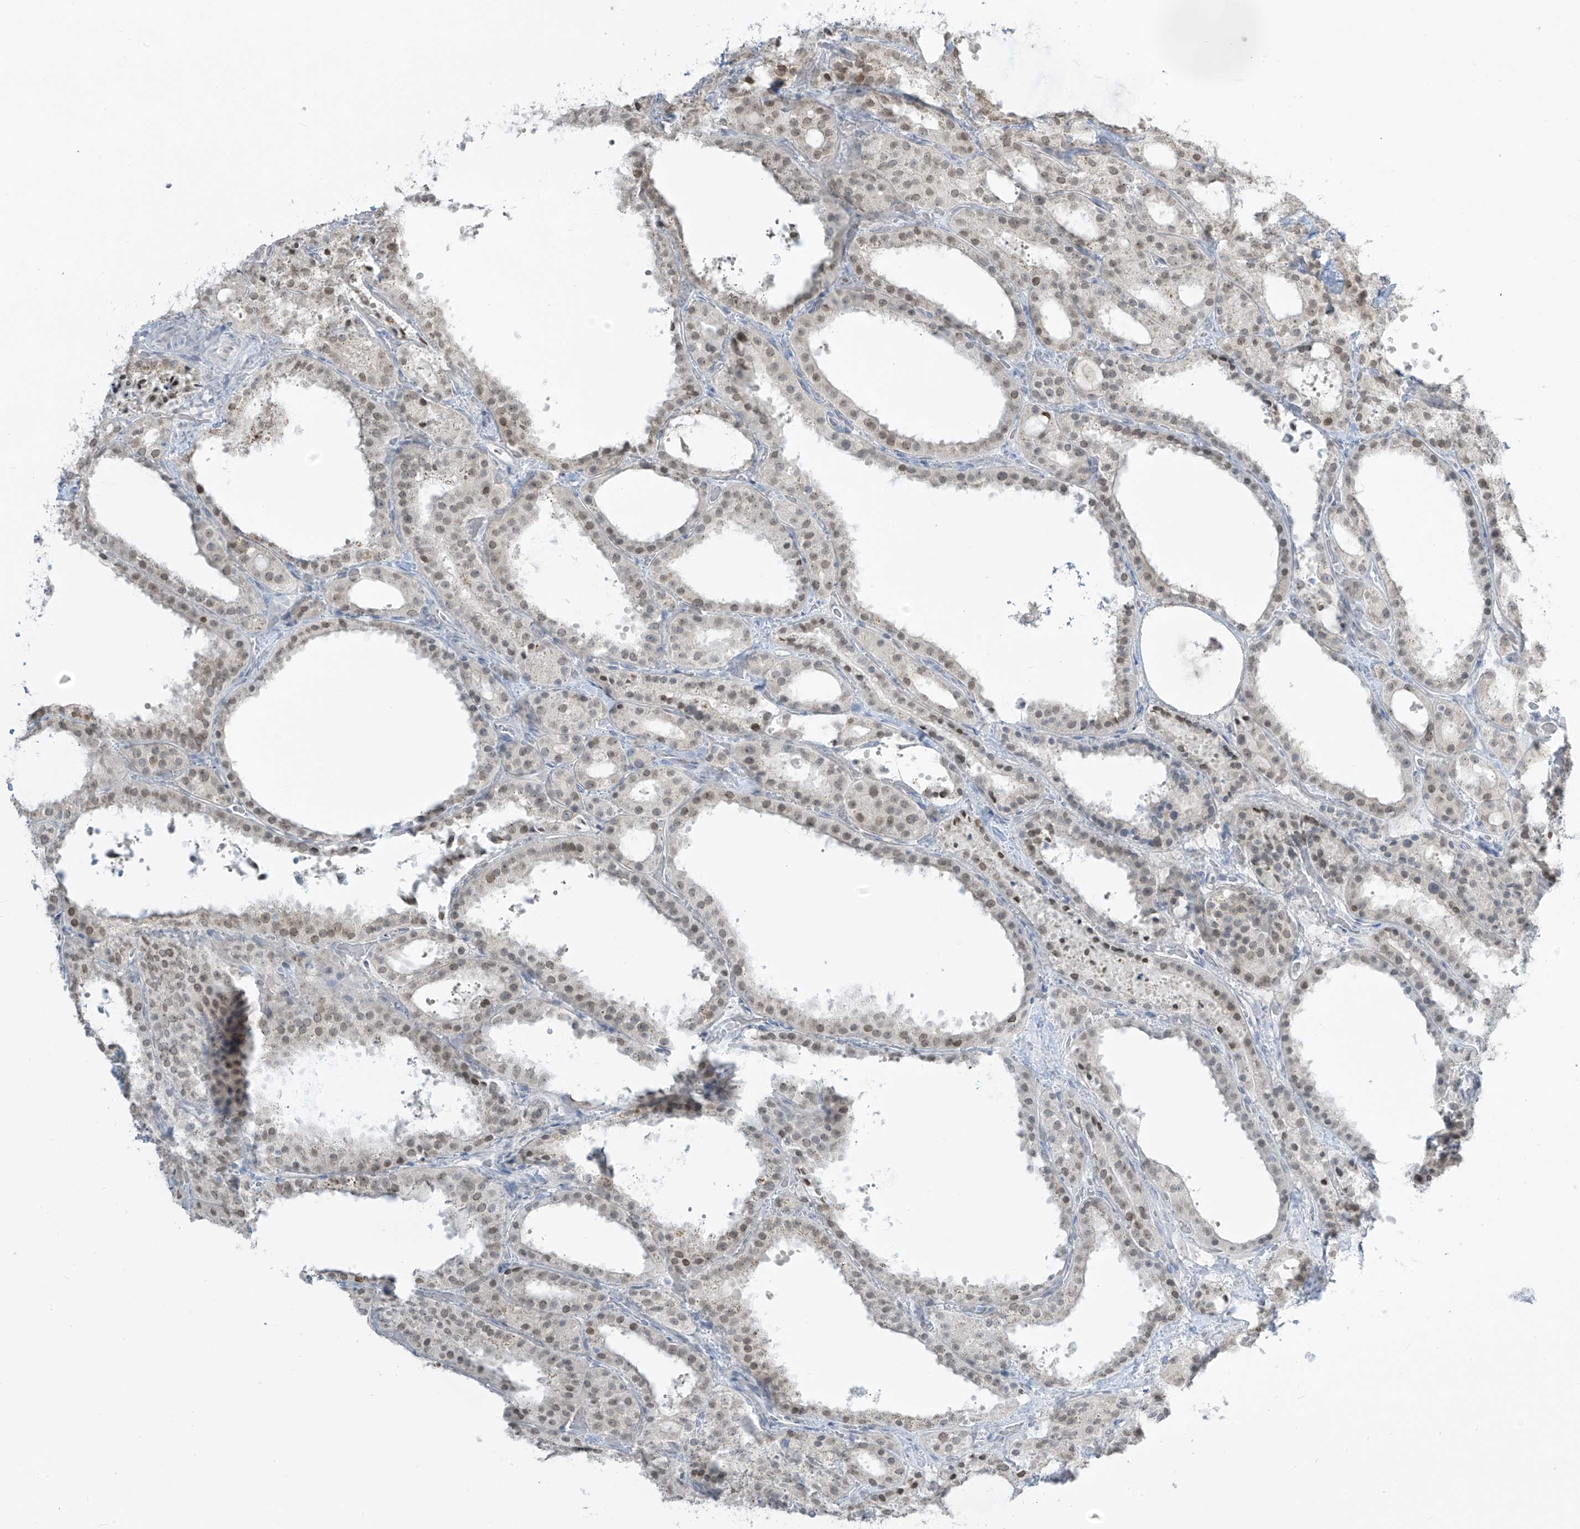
{"staining": {"intensity": "moderate", "quantity": ">75%", "location": "nuclear"}, "tissue": "thyroid cancer", "cell_type": "Tumor cells", "image_type": "cancer", "snomed": [{"axis": "morphology", "description": "Papillary adenocarcinoma, NOS"}, {"axis": "topography", "description": "Thyroid gland"}], "caption": "About >75% of tumor cells in human thyroid cancer reveal moderate nuclear protein staining as visualized by brown immunohistochemical staining.", "gene": "PRDM6", "patient": {"sex": "male", "age": 77}}